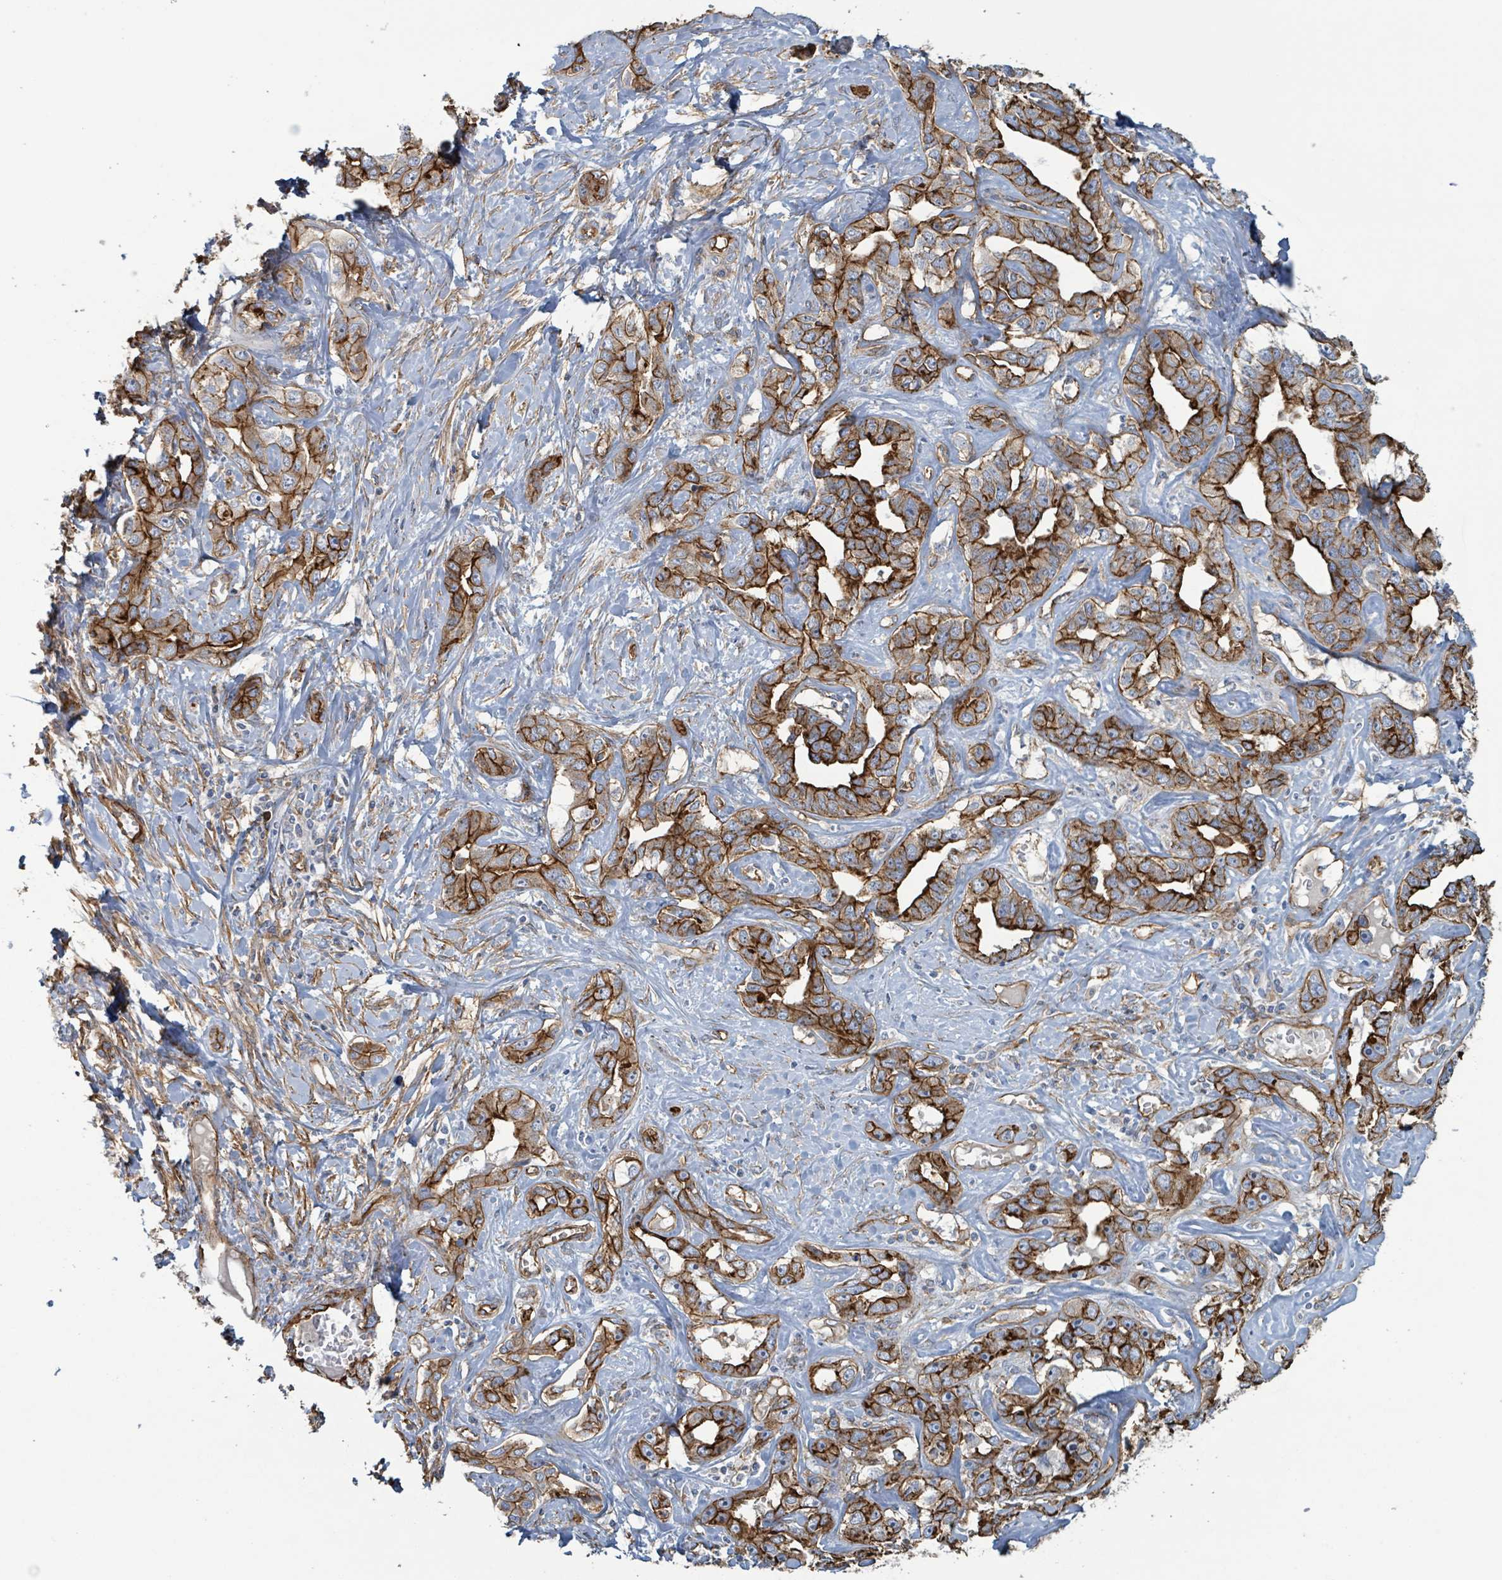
{"staining": {"intensity": "strong", "quantity": ">75%", "location": "cytoplasmic/membranous"}, "tissue": "liver cancer", "cell_type": "Tumor cells", "image_type": "cancer", "snomed": [{"axis": "morphology", "description": "Cholangiocarcinoma"}, {"axis": "topography", "description": "Liver"}], "caption": "Approximately >75% of tumor cells in human liver cancer (cholangiocarcinoma) demonstrate strong cytoplasmic/membranous protein expression as visualized by brown immunohistochemical staining.", "gene": "LDOC1", "patient": {"sex": "male", "age": 59}}